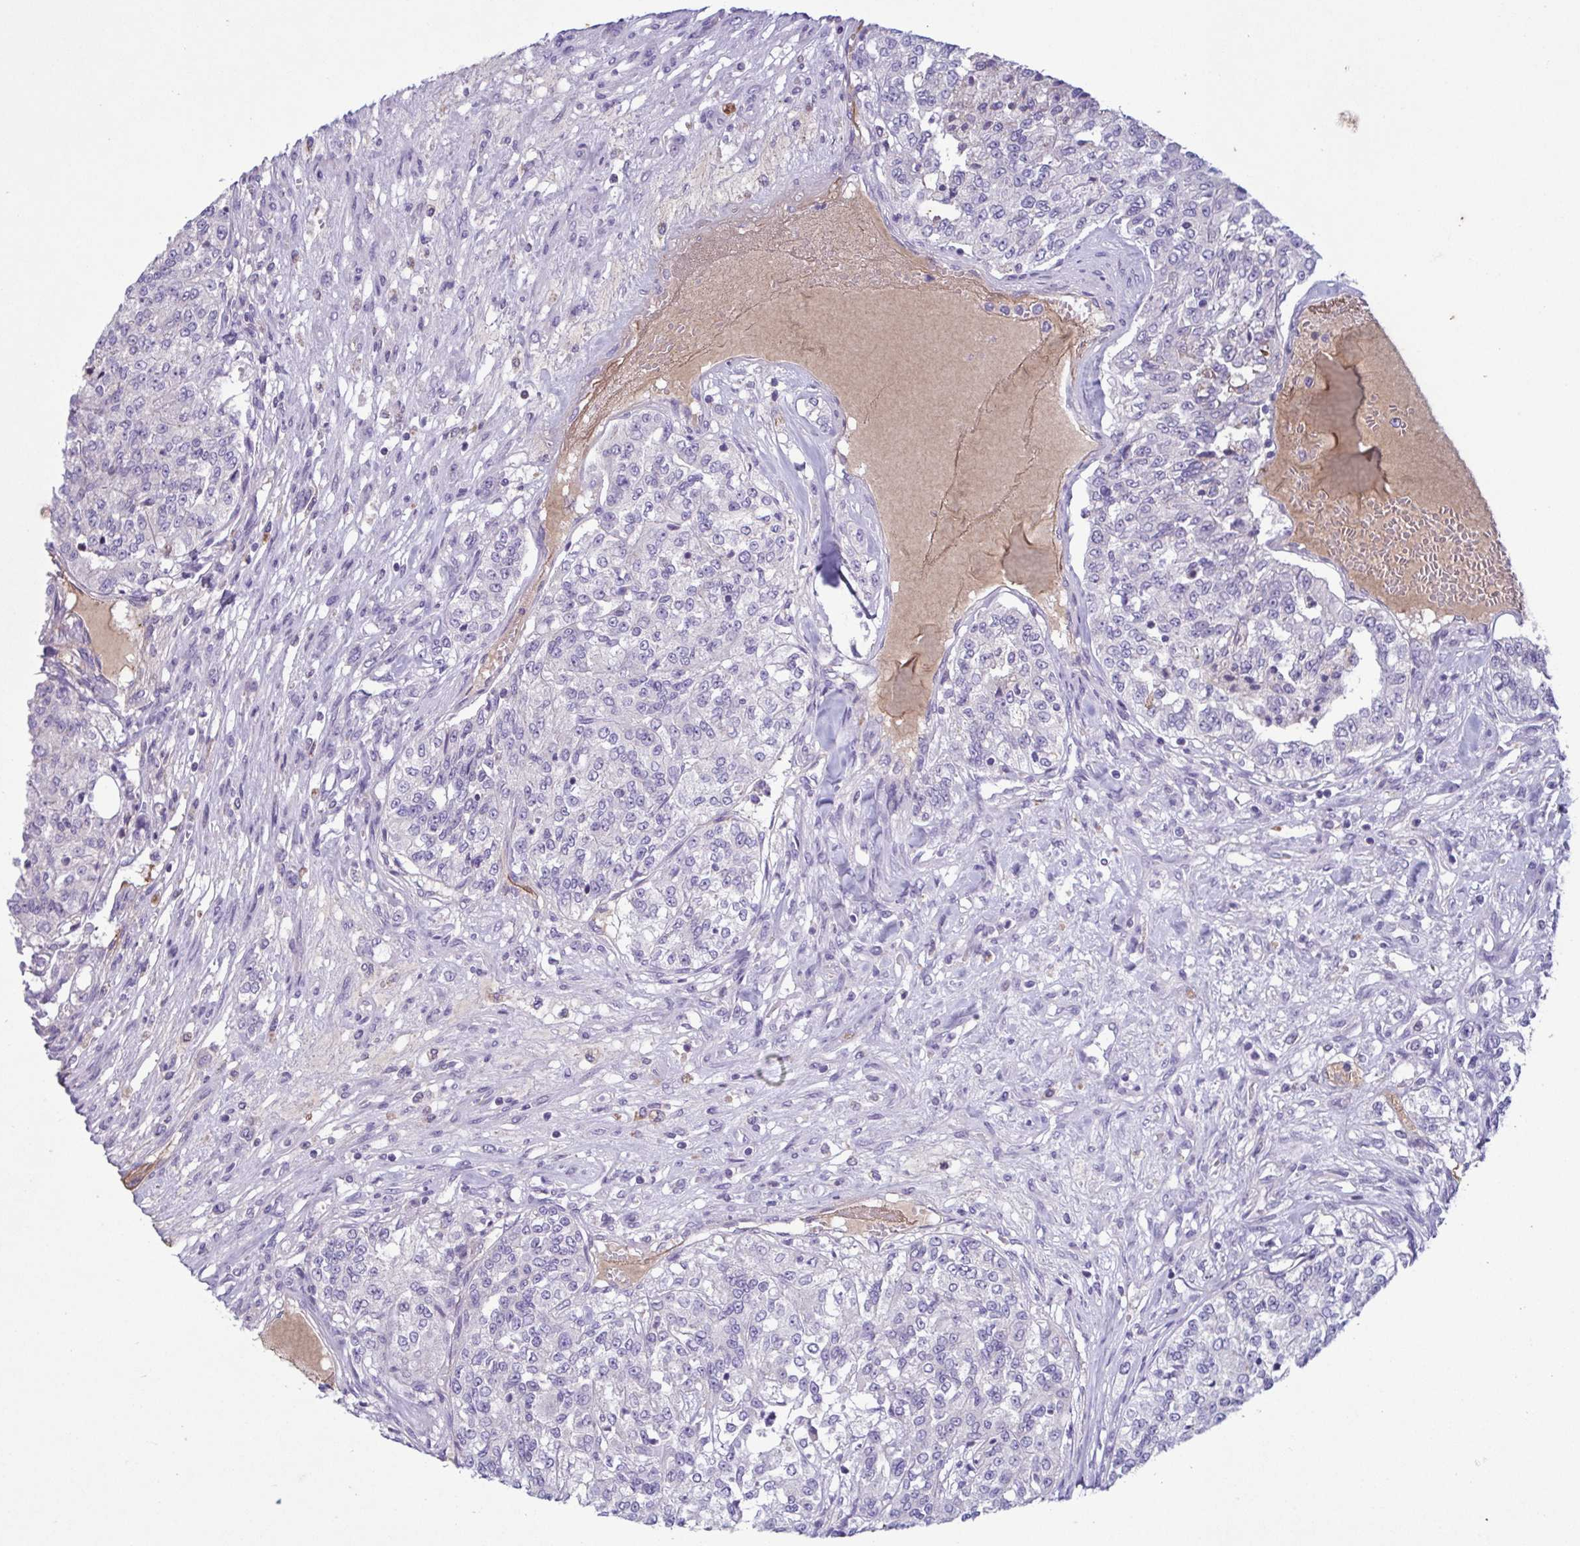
{"staining": {"intensity": "negative", "quantity": "none", "location": "none"}, "tissue": "renal cancer", "cell_type": "Tumor cells", "image_type": "cancer", "snomed": [{"axis": "morphology", "description": "Adenocarcinoma, NOS"}, {"axis": "topography", "description": "Kidney"}], "caption": "DAB (3,3'-diaminobenzidine) immunohistochemical staining of human renal cancer (adenocarcinoma) demonstrates no significant positivity in tumor cells.", "gene": "F13B", "patient": {"sex": "female", "age": 63}}